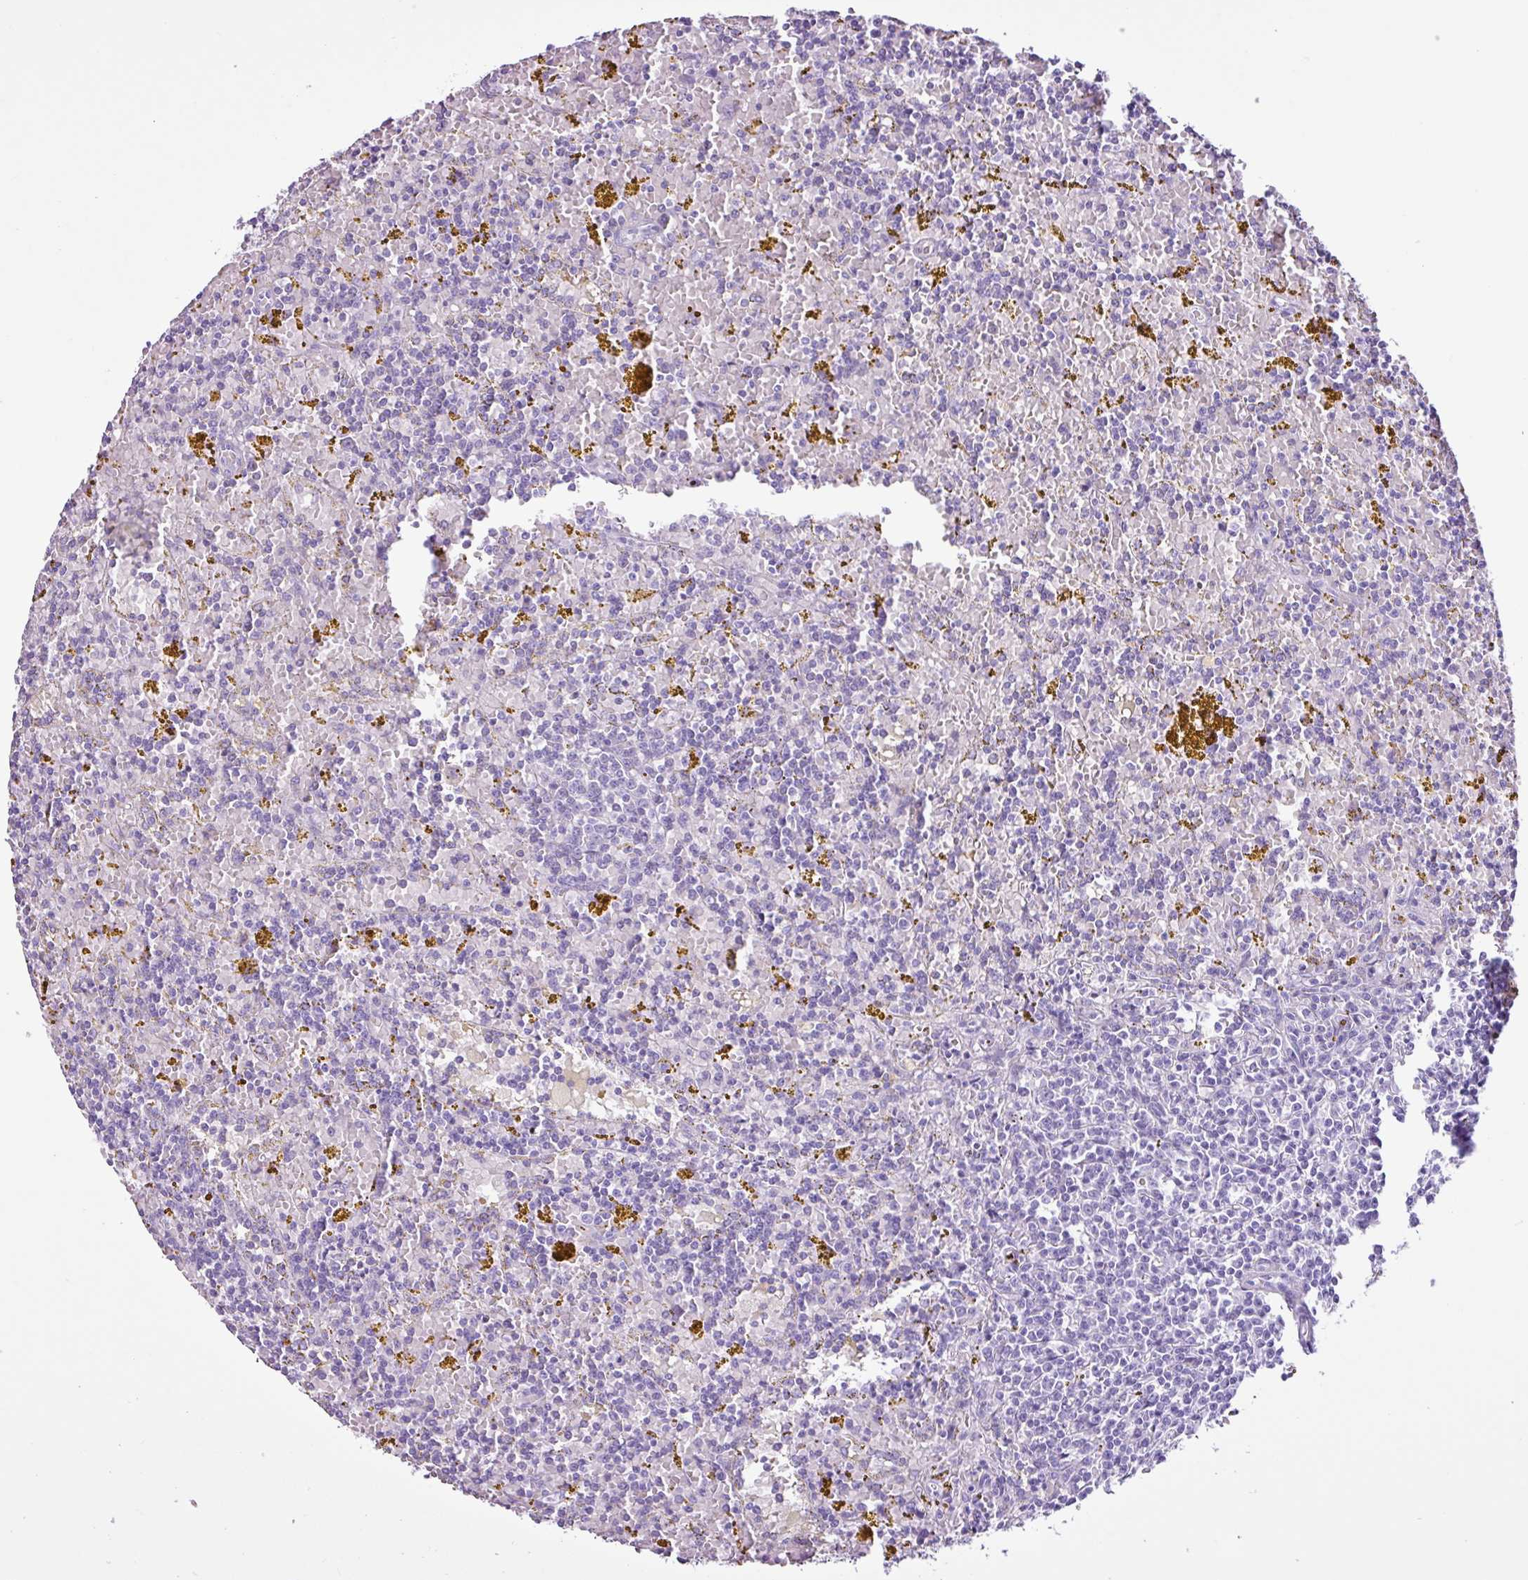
{"staining": {"intensity": "negative", "quantity": "none", "location": "none"}, "tissue": "lymphoma", "cell_type": "Tumor cells", "image_type": "cancer", "snomed": [{"axis": "morphology", "description": "Malignant lymphoma, non-Hodgkin's type, Low grade"}, {"axis": "topography", "description": "Spleen"}, {"axis": "topography", "description": "Lymph node"}], "caption": "Human lymphoma stained for a protein using IHC displays no positivity in tumor cells.", "gene": "PGR", "patient": {"sex": "female", "age": 66}}